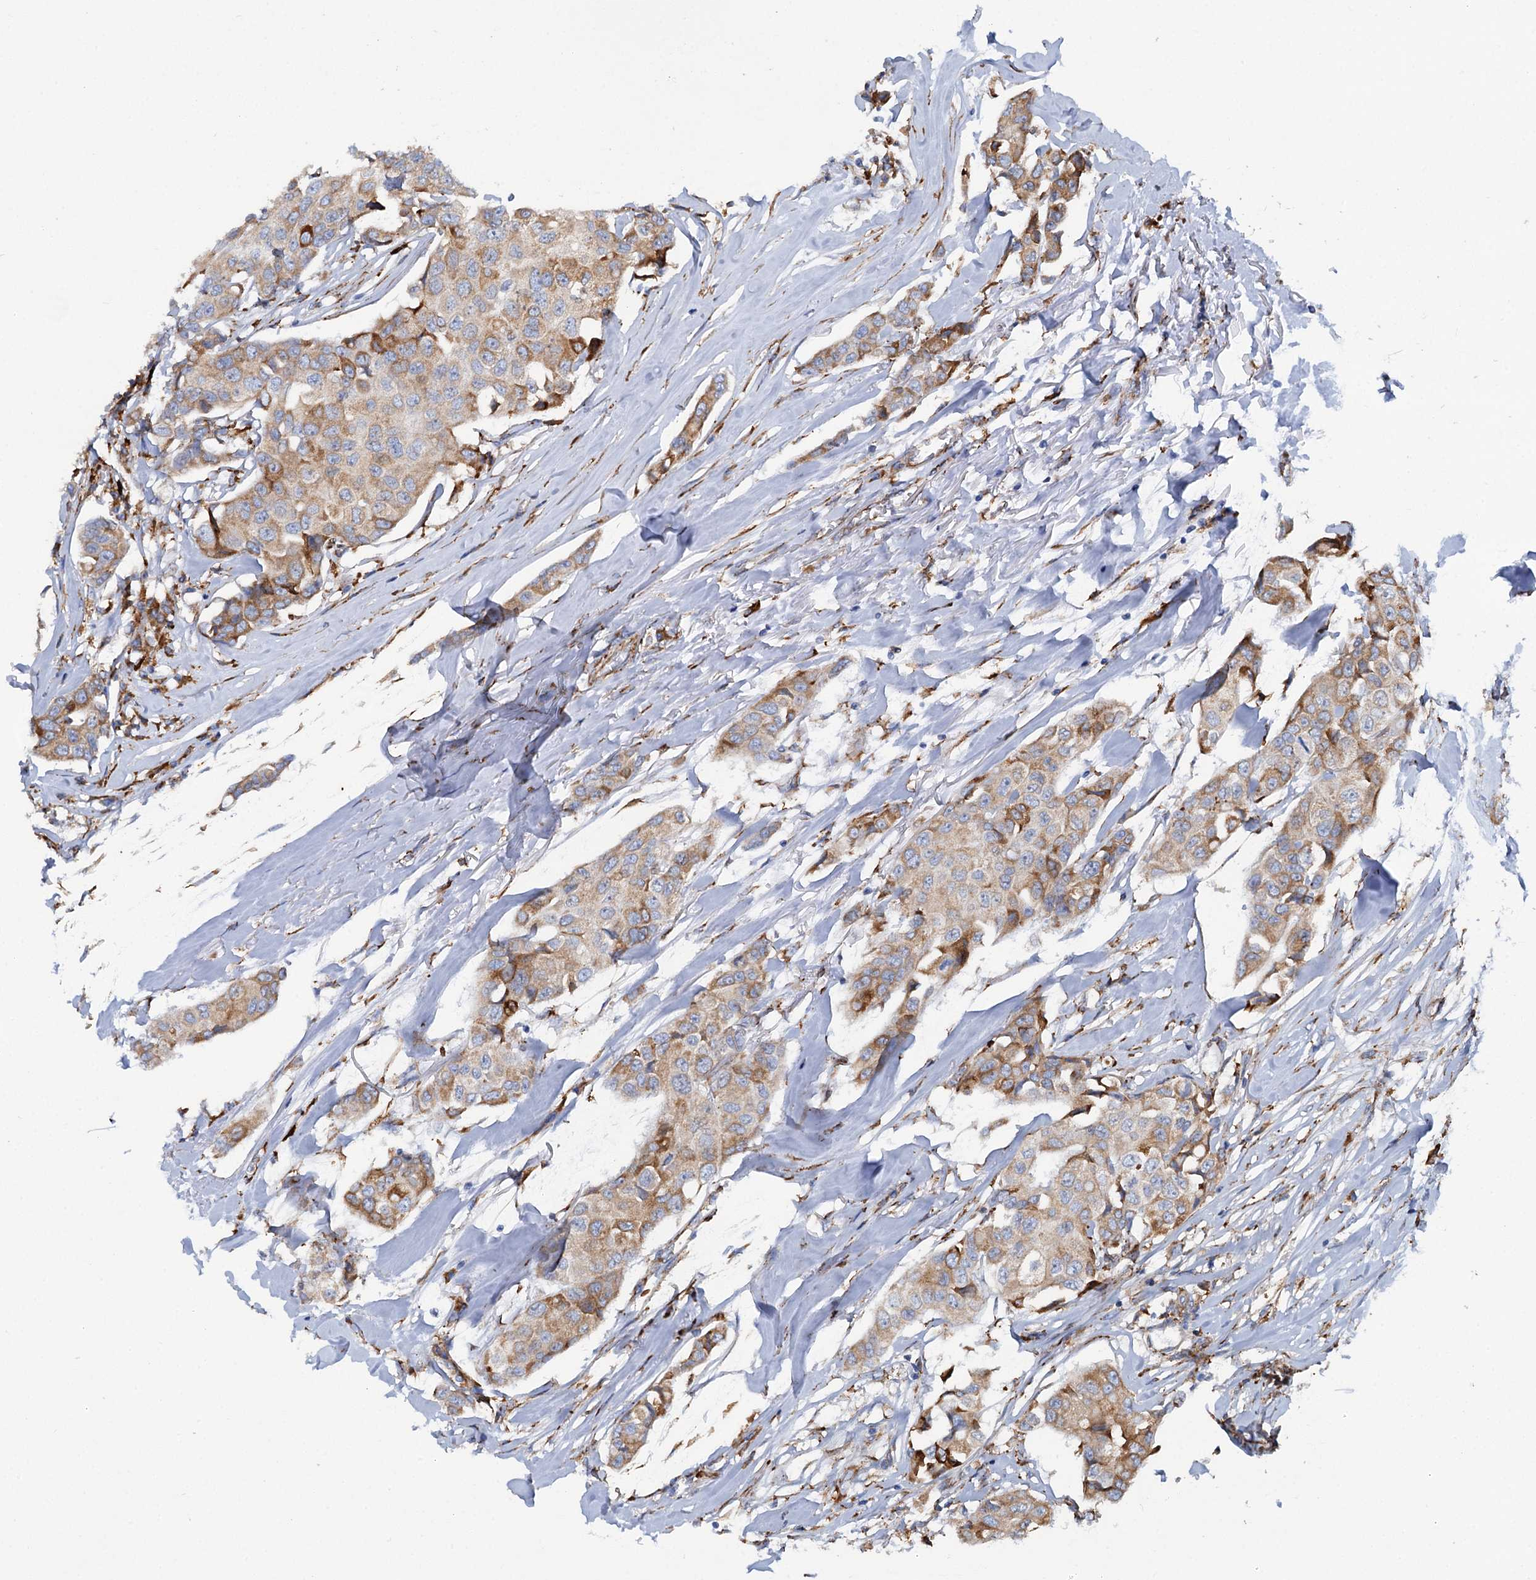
{"staining": {"intensity": "moderate", "quantity": ">75%", "location": "cytoplasmic/membranous"}, "tissue": "breast cancer", "cell_type": "Tumor cells", "image_type": "cancer", "snomed": [{"axis": "morphology", "description": "Duct carcinoma"}, {"axis": "topography", "description": "Breast"}], "caption": "The image shows immunohistochemical staining of breast infiltrating ductal carcinoma. There is moderate cytoplasmic/membranous staining is identified in approximately >75% of tumor cells. The staining is performed using DAB (3,3'-diaminobenzidine) brown chromogen to label protein expression. The nuclei are counter-stained blue using hematoxylin.", "gene": "SHE", "patient": {"sex": "female", "age": 80}}